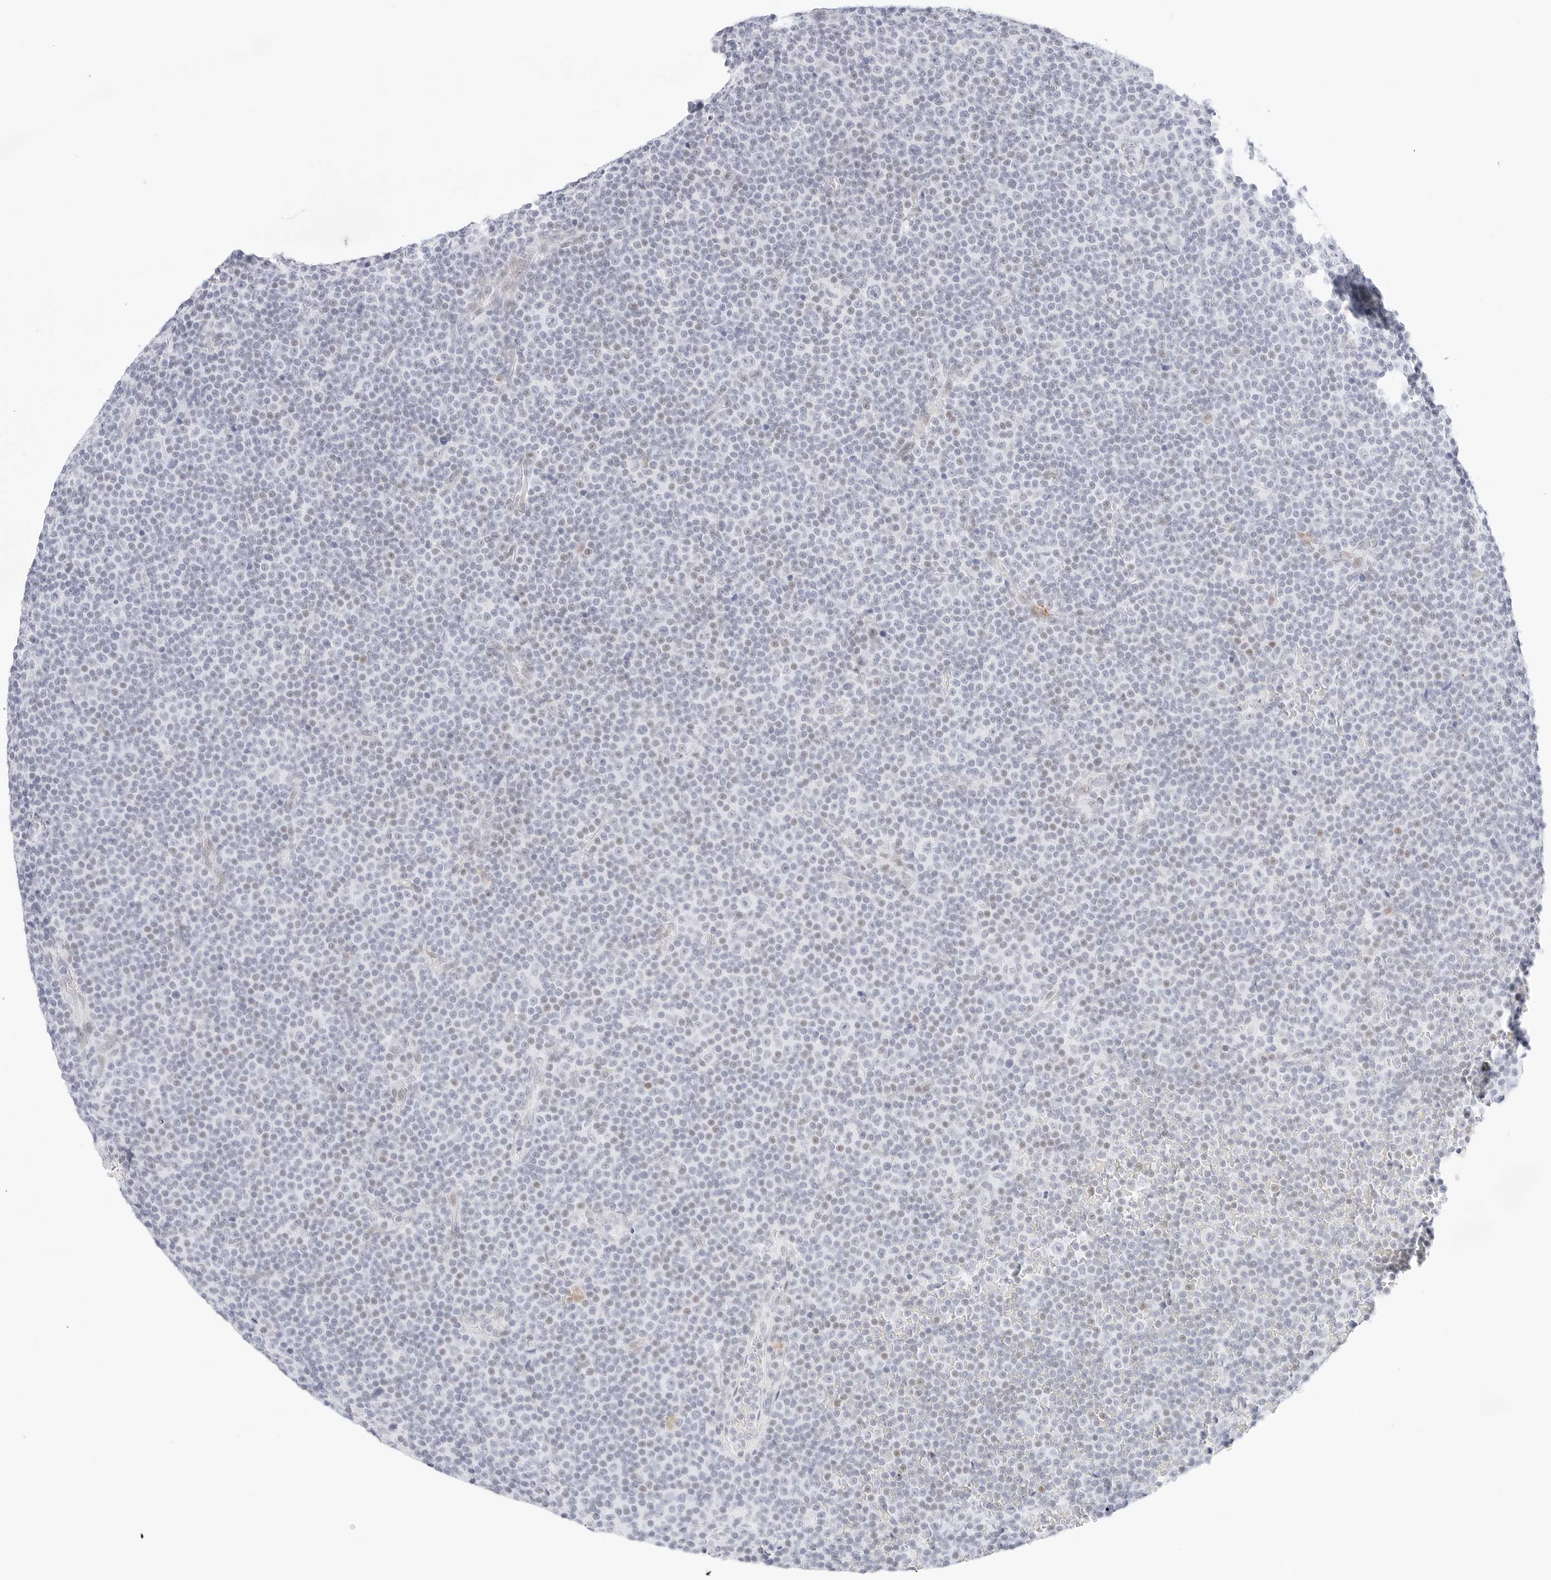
{"staining": {"intensity": "negative", "quantity": "none", "location": "none"}, "tissue": "lymphoma", "cell_type": "Tumor cells", "image_type": "cancer", "snomed": [{"axis": "morphology", "description": "Malignant lymphoma, non-Hodgkin's type, Low grade"}, {"axis": "topography", "description": "Lymph node"}], "caption": "IHC of human low-grade malignant lymphoma, non-Hodgkin's type demonstrates no expression in tumor cells.", "gene": "CDH1", "patient": {"sex": "female", "age": 67}}